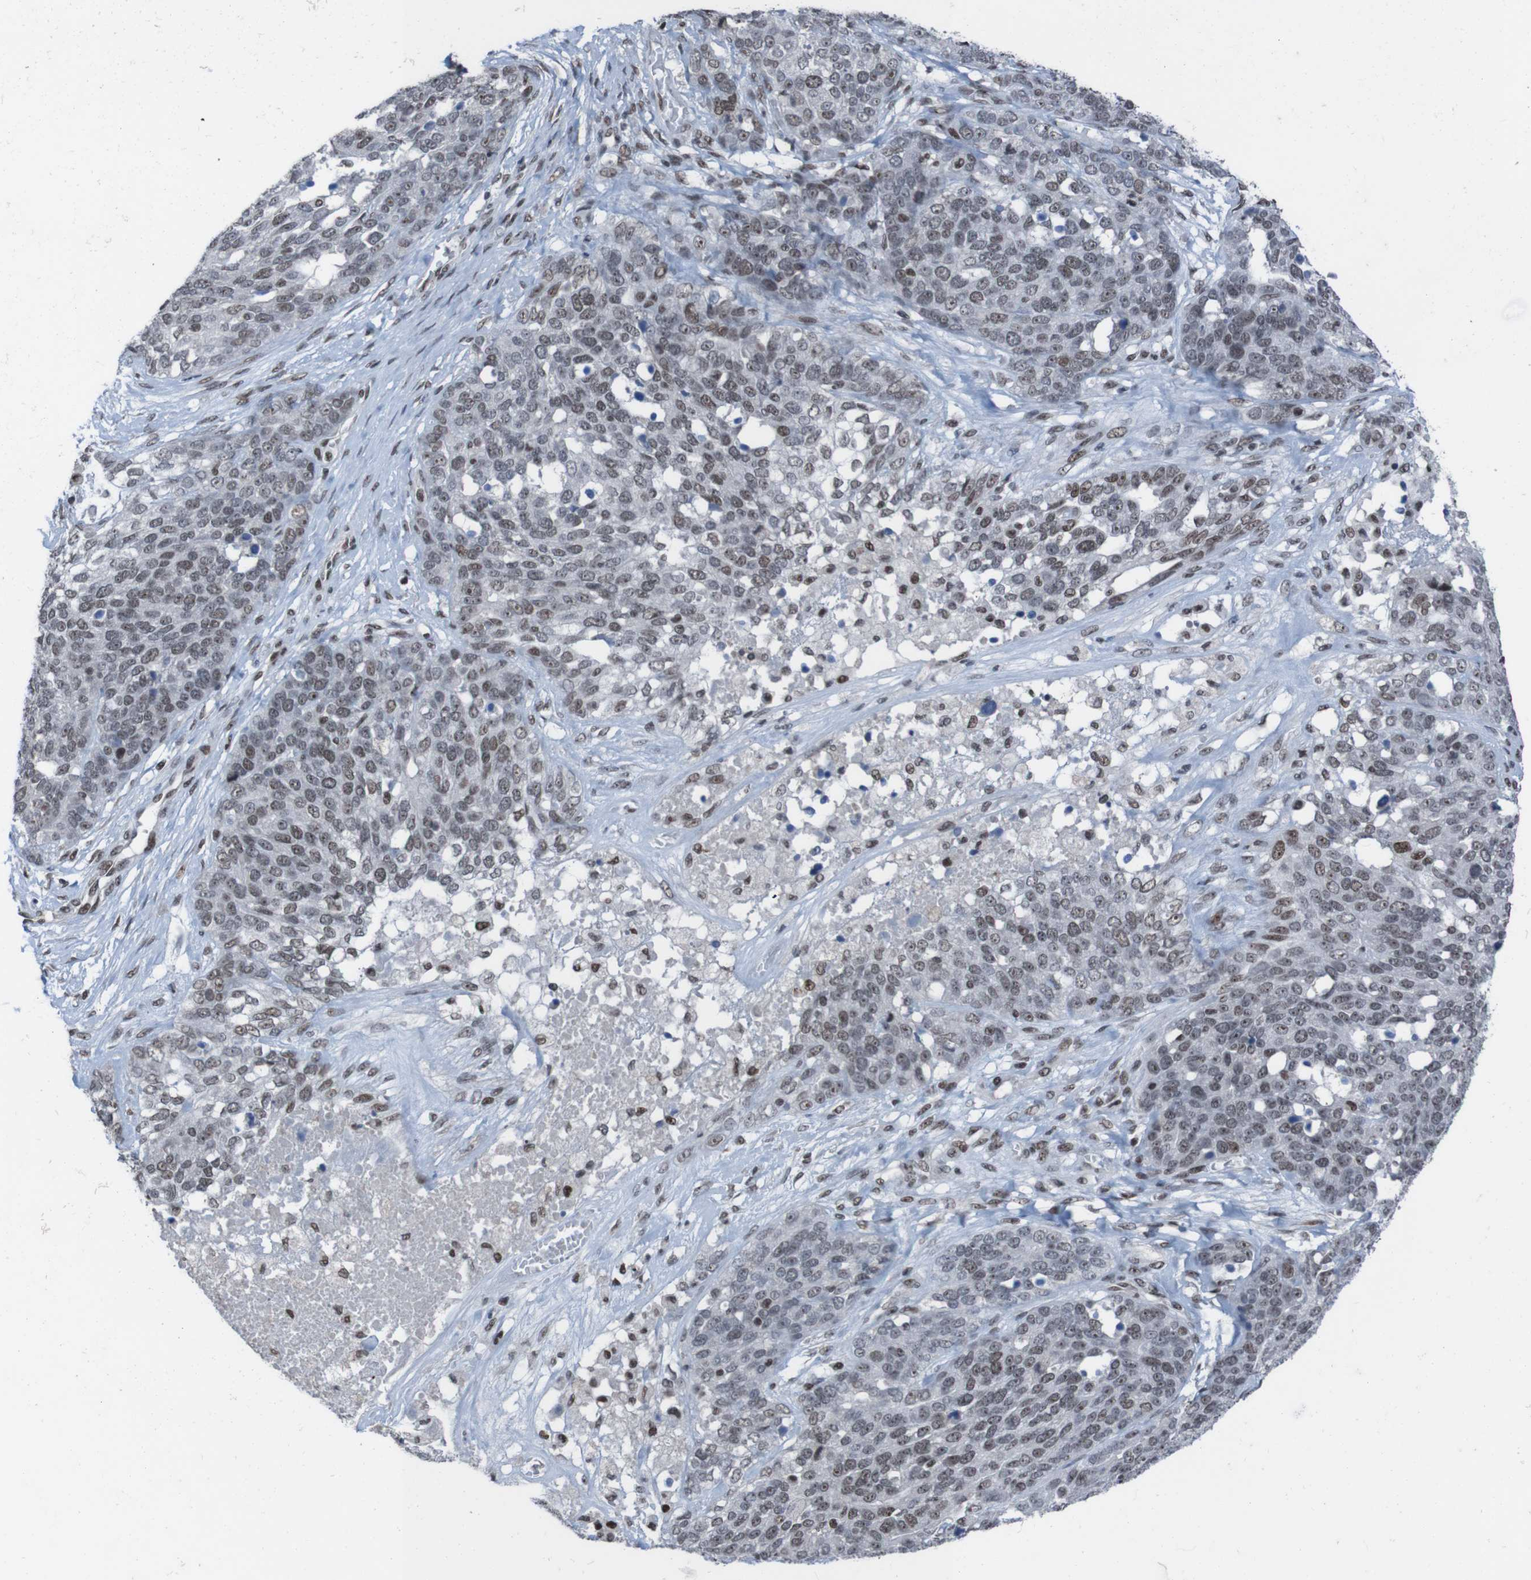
{"staining": {"intensity": "strong", "quantity": "25%-75%", "location": "nuclear"}, "tissue": "ovarian cancer", "cell_type": "Tumor cells", "image_type": "cancer", "snomed": [{"axis": "morphology", "description": "Cystadenocarcinoma, serous, NOS"}, {"axis": "topography", "description": "Ovary"}], "caption": "Protein expression by immunohistochemistry (IHC) shows strong nuclear staining in about 25%-75% of tumor cells in ovarian cancer (serous cystadenocarcinoma).", "gene": "PHF2", "patient": {"sex": "female", "age": 44}}